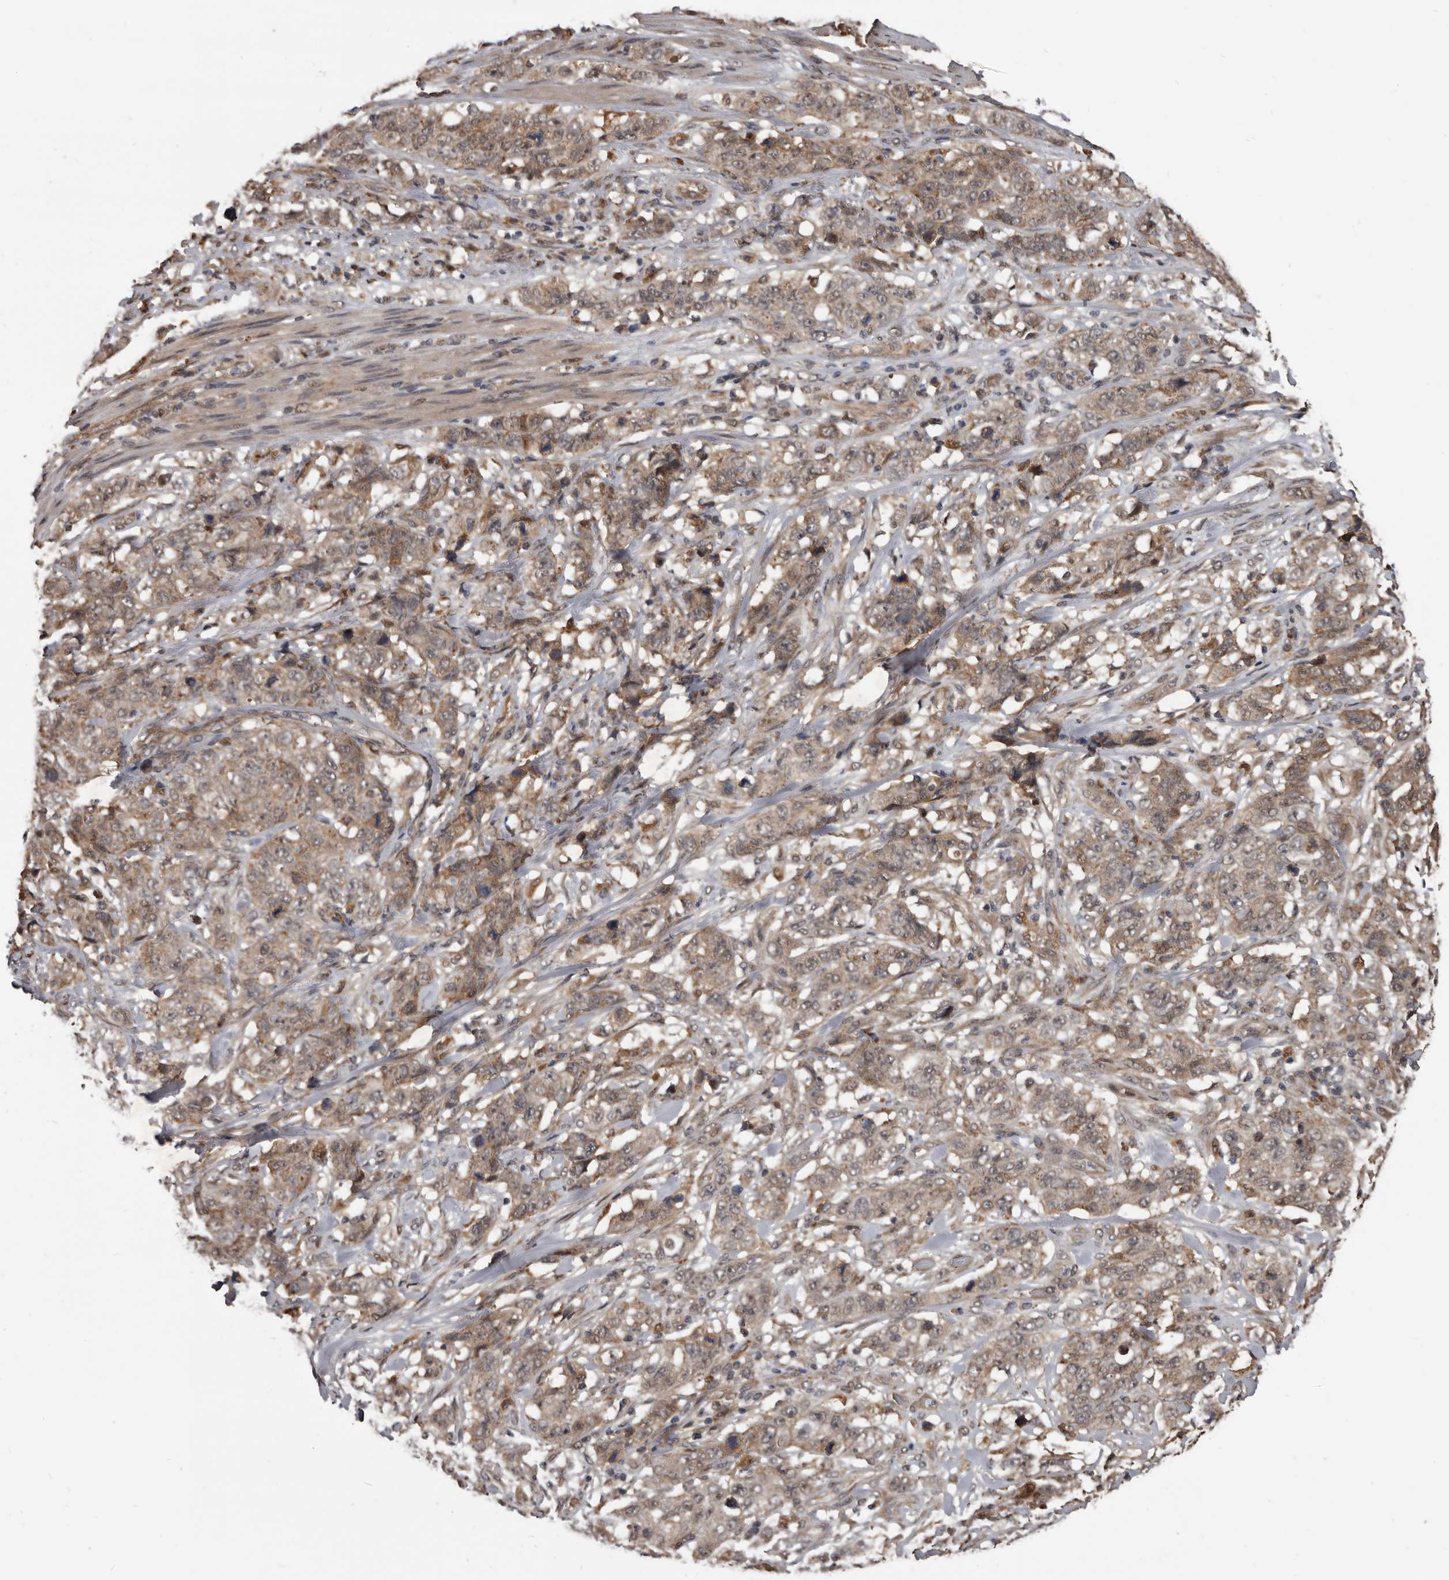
{"staining": {"intensity": "weak", "quantity": ">75%", "location": "cytoplasmic/membranous"}, "tissue": "stomach cancer", "cell_type": "Tumor cells", "image_type": "cancer", "snomed": [{"axis": "morphology", "description": "Adenocarcinoma, NOS"}, {"axis": "topography", "description": "Stomach"}], "caption": "This is an image of IHC staining of stomach adenocarcinoma, which shows weak positivity in the cytoplasmic/membranous of tumor cells.", "gene": "AHR", "patient": {"sex": "male", "age": 48}}